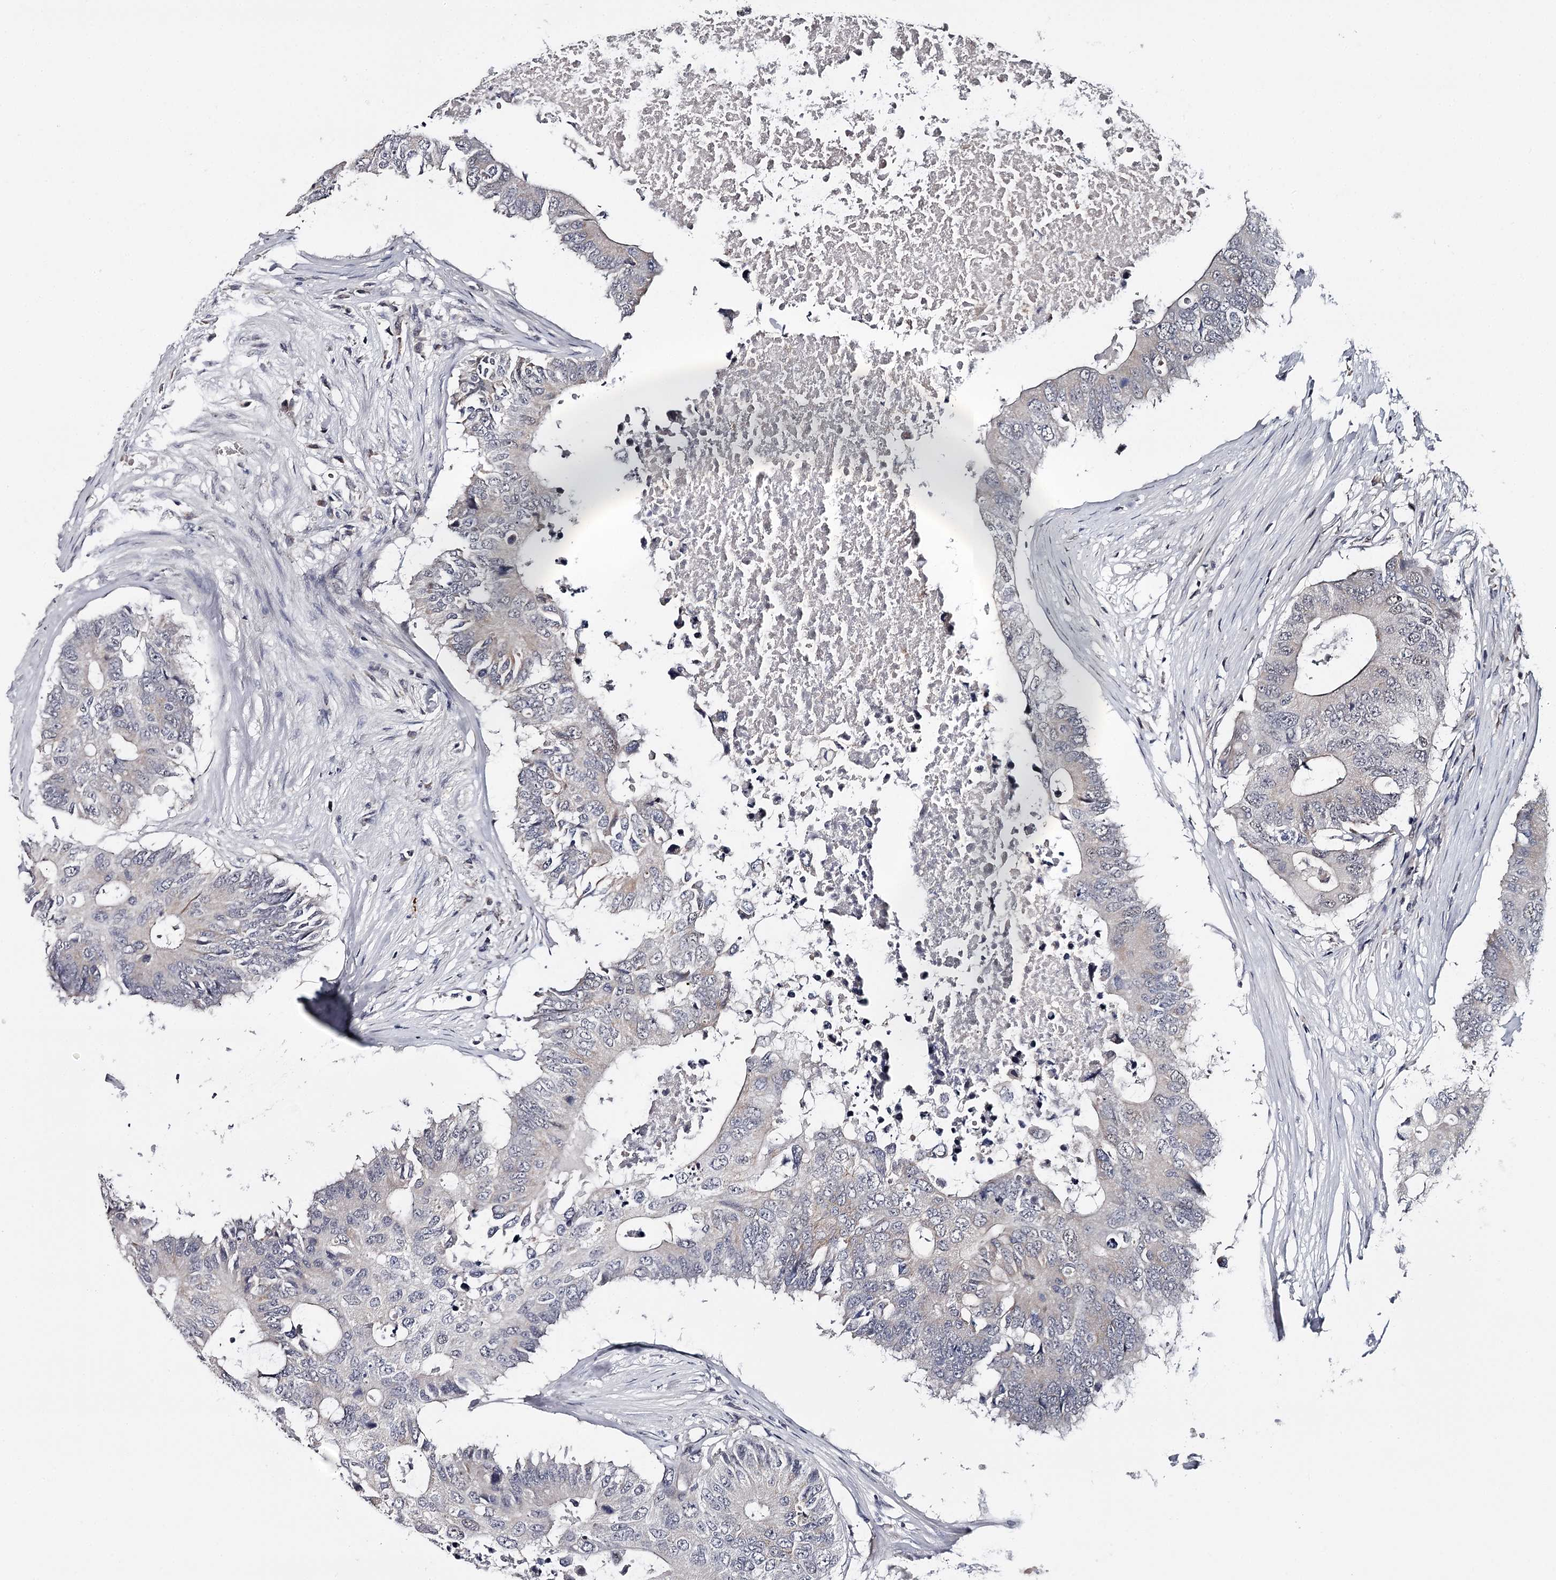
{"staining": {"intensity": "negative", "quantity": "none", "location": "none"}, "tissue": "colorectal cancer", "cell_type": "Tumor cells", "image_type": "cancer", "snomed": [{"axis": "morphology", "description": "Adenocarcinoma, NOS"}, {"axis": "topography", "description": "Colon"}], "caption": "Colorectal cancer was stained to show a protein in brown. There is no significant positivity in tumor cells.", "gene": "GTSF1", "patient": {"sex": "male", "age": 71}}